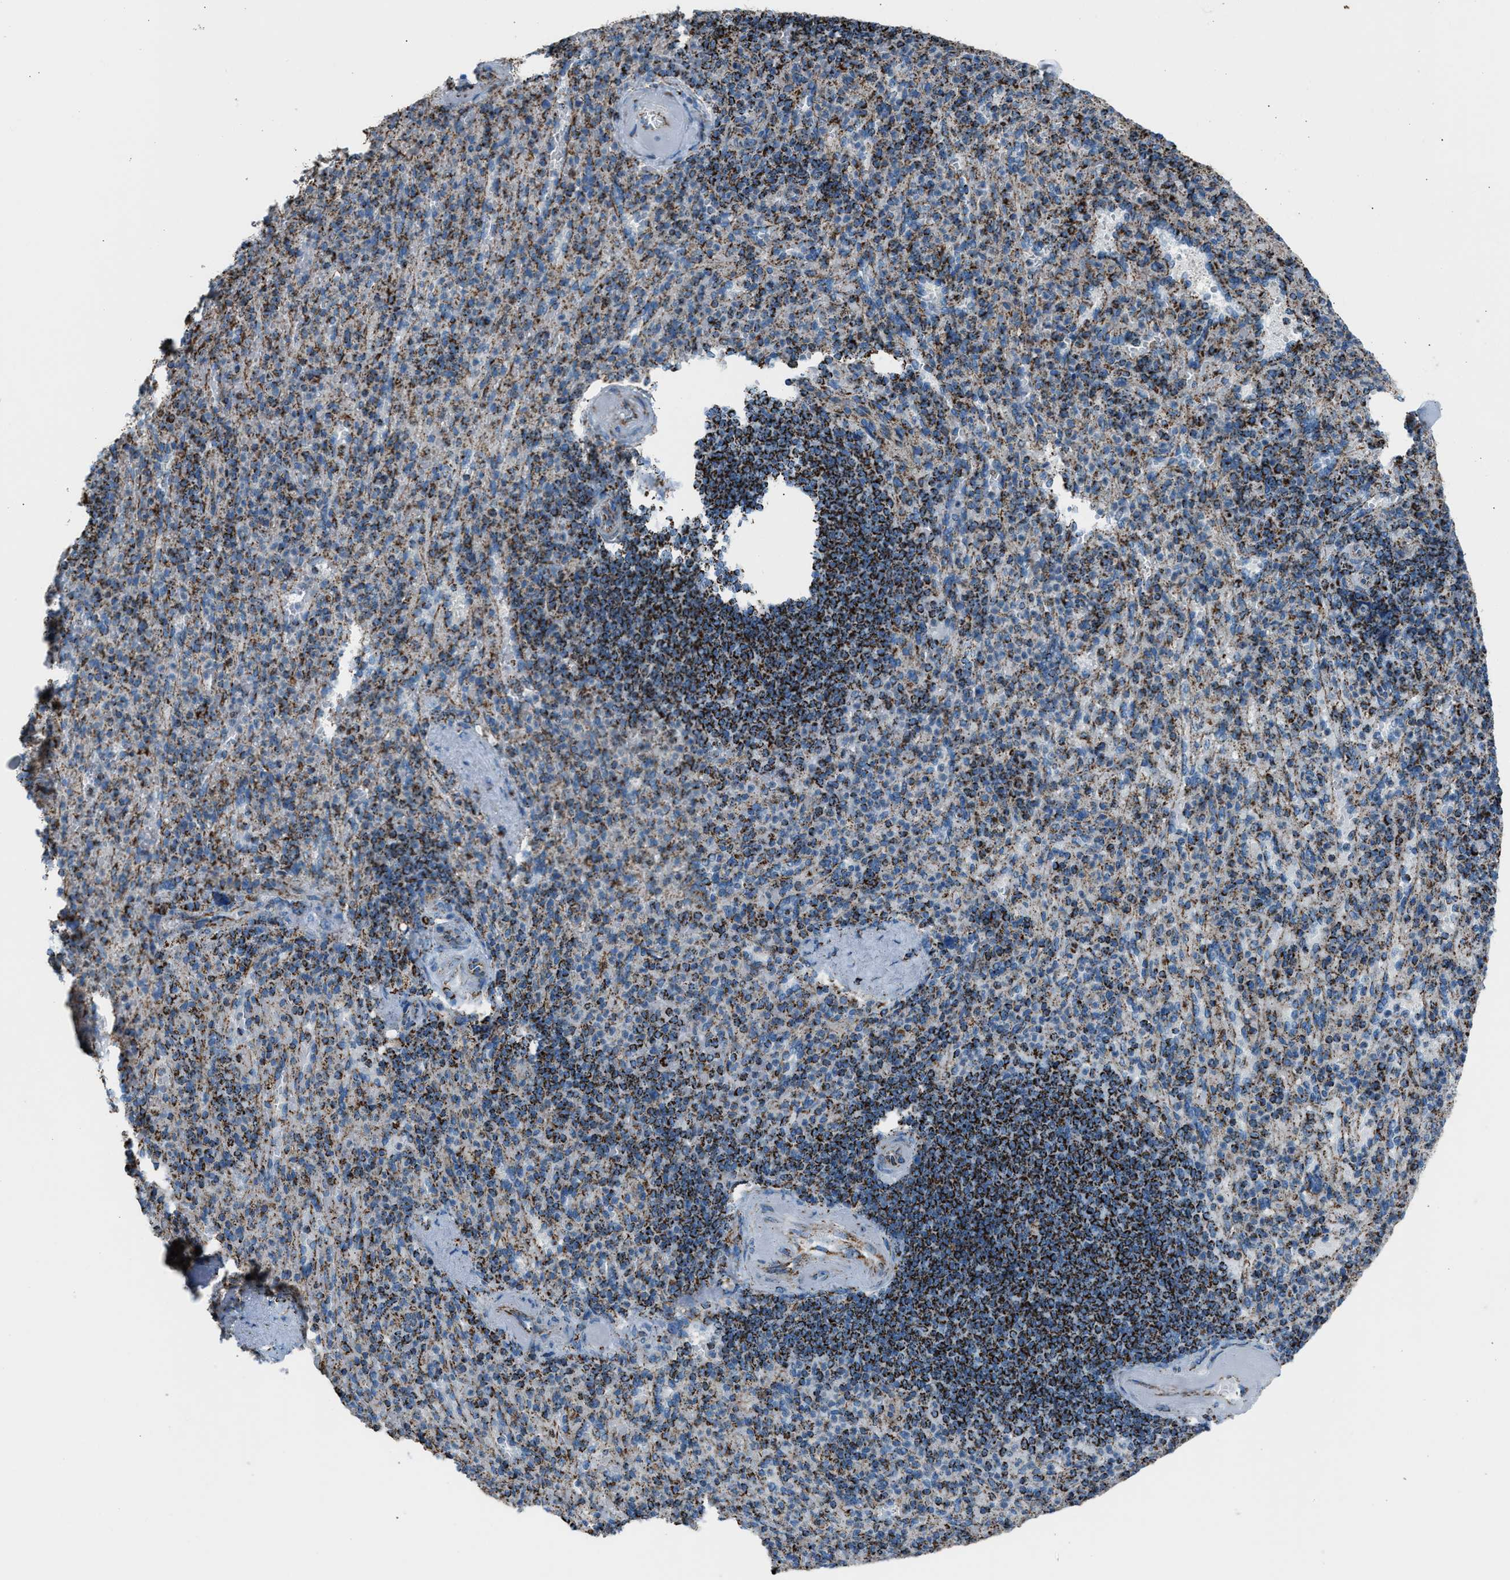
{"staining": {"intensity": "strong", "quantity": "25%-75%", "location": "cytoplasmic/membranous"}, "tissue": "spleen", "cell_type": "Cells in red pulp", "image_type": "normal", "snomed": [{"axis": "morphology", "description": "Normal tissue, NOS"}, {"axis": "topography", "description": "Spleen"}], "caption": "Strong cytoplasmic/membranous protein expression is seen in about 25%-75% of cells in red pulp in spleen.", "gene": "MDH2", "patient": {"sex": "female", "age": 74}}